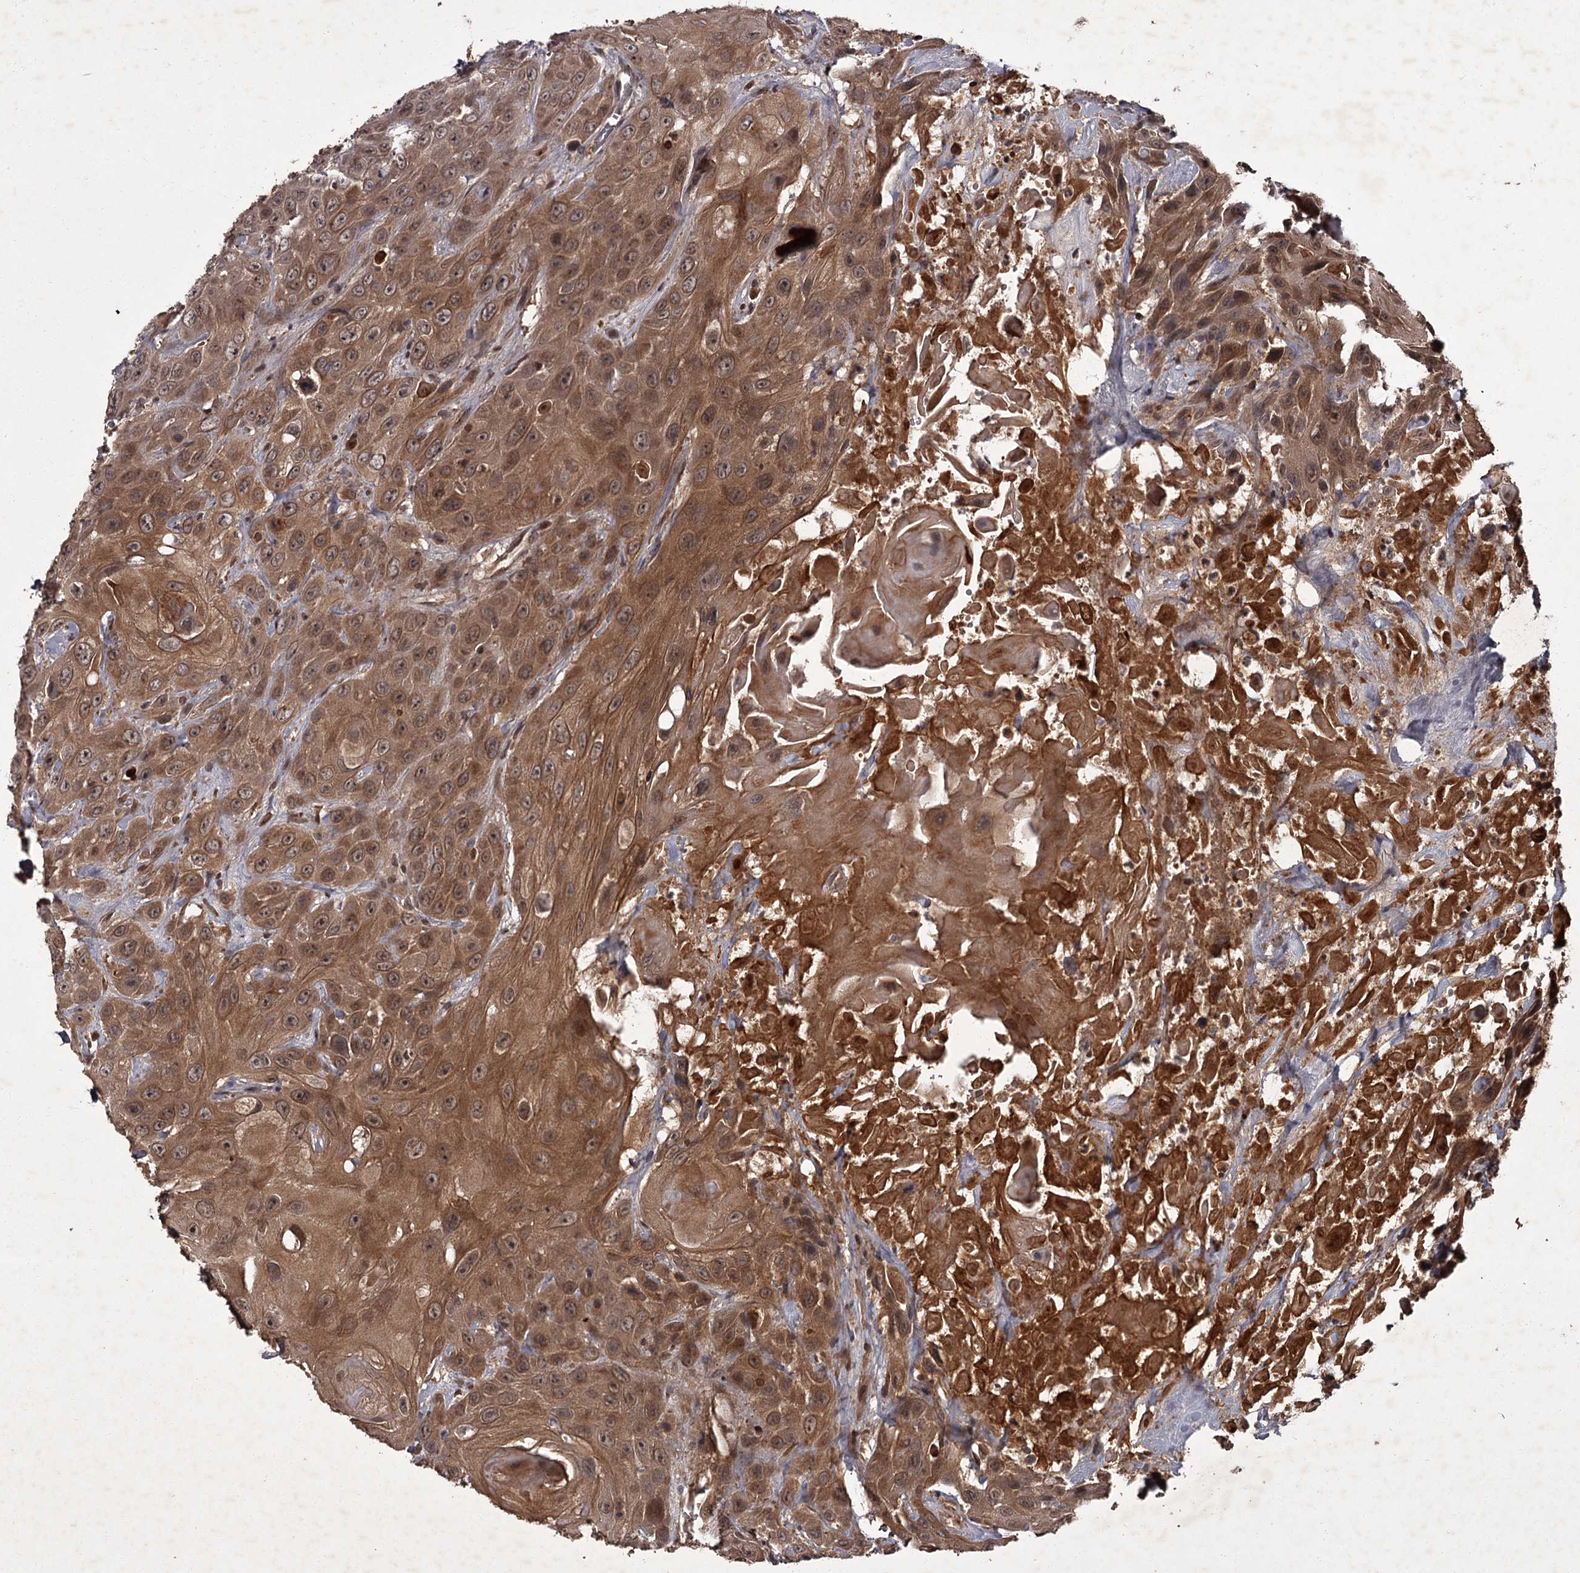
{"staining": {"intensity": "moderate", "quantity": ">75%", "location": "cytoplasmic/membranous"}, "tissue": "head and neck cancer", "cell_type": "Tumor cells", "image_type": "cancer", "snomed": [{"axis": "morphology", "description": "Squamous cell carcinoma, NOS"}, {"axis": "topography", "description": "Head-Neck"}], "caption": "A micrograph showing moderate cytoplasmic/membranous expression in about >75% of tumor cells in head and neck squamous cell carcinoma, as visualized by brown immunohistochemical staining.", "gene": "TBC1D23", "patient": {"sex": "male", "age": 81}}